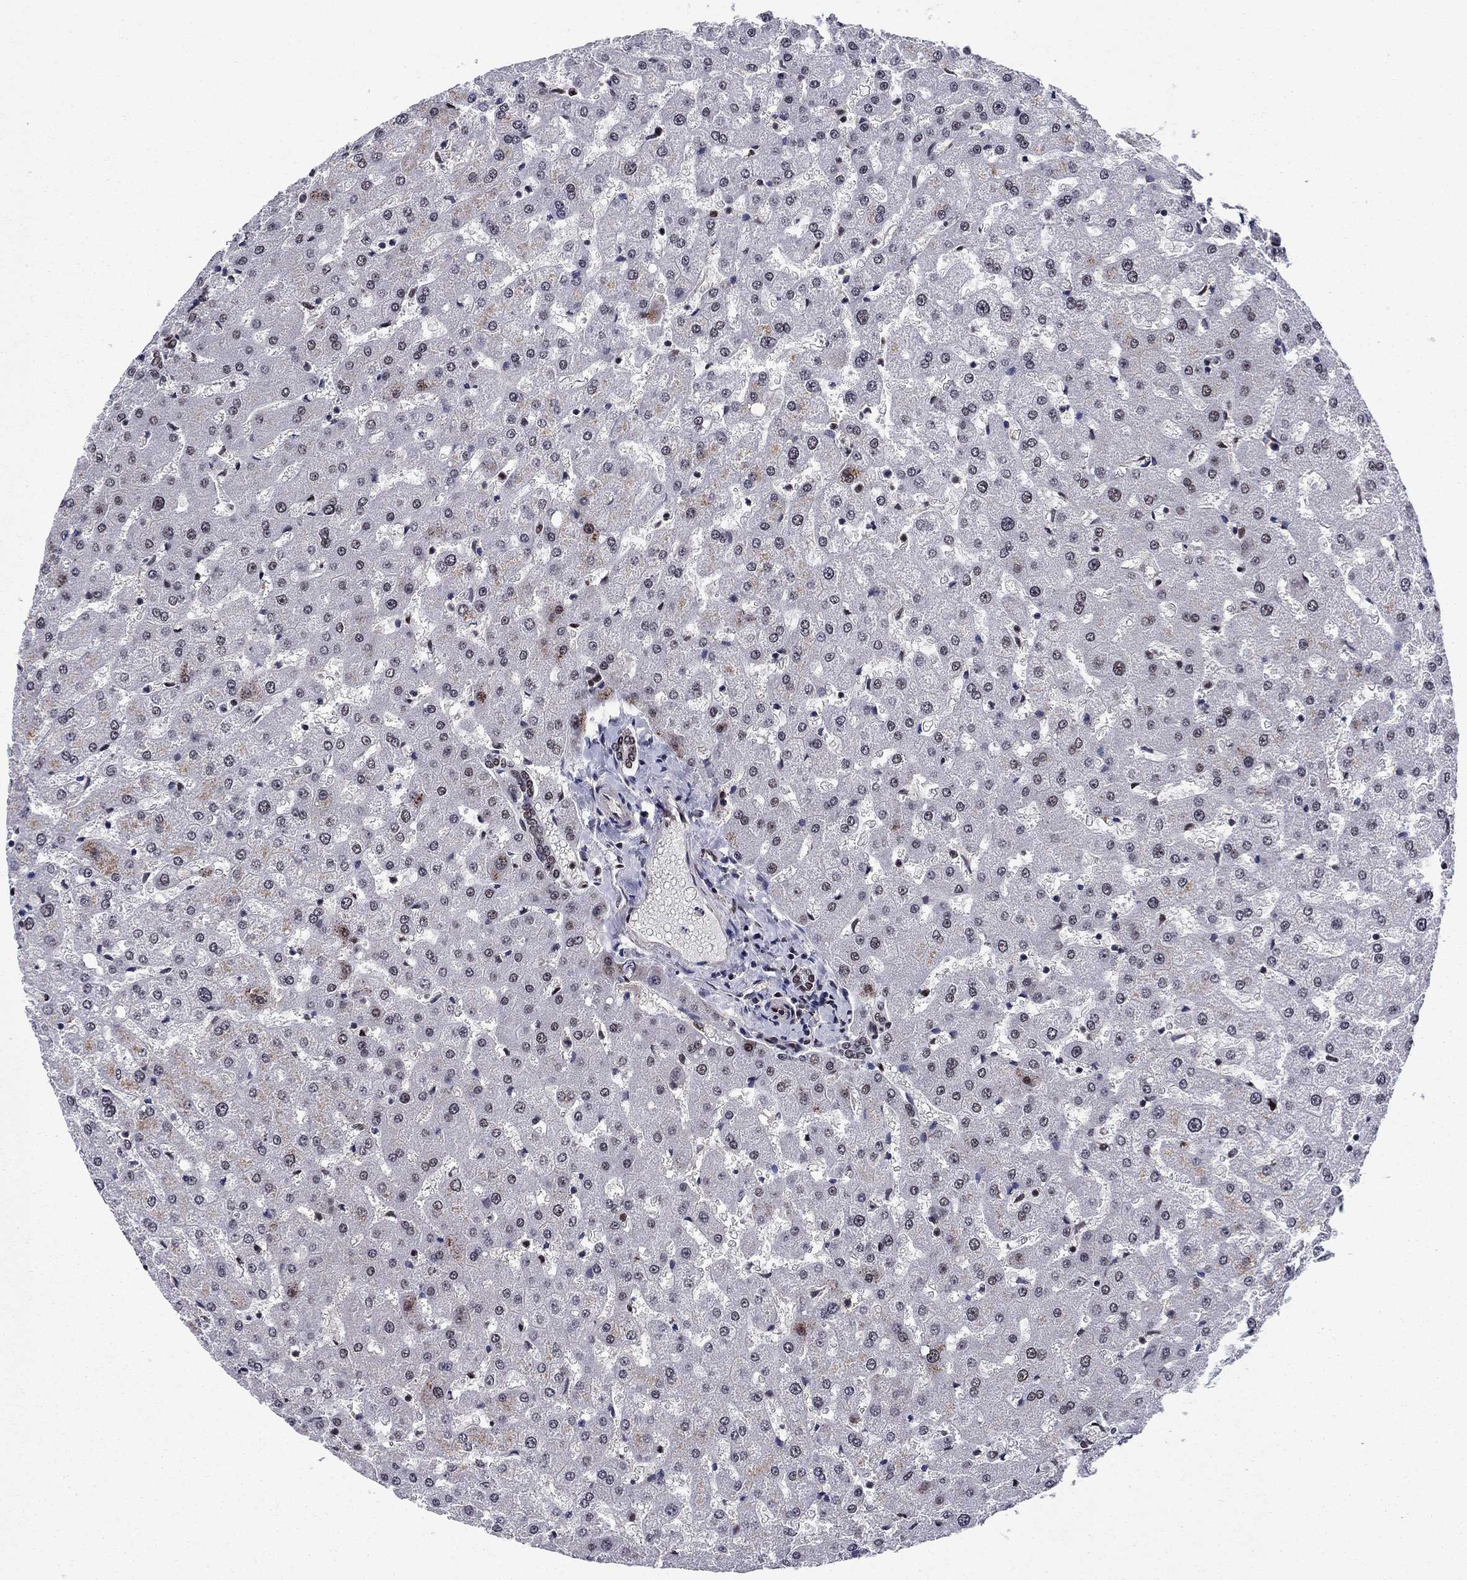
{"staining": {"intensity": "negative", "quantity": "none", "location": "none"}, "tissue": "liver", "cell_type": "Cholangiocytes", "image_type": "normal", "snomed": [{"axis": "morphology", "description": "Normal tissue, NOS"}, {"axis": "topography", "description": "Liver"}], "caption": "A high-resolution histopathology image shows immunohistochemistry staining of unremarkable liver, which reveals no significant expression in cholangiocytes.", "gene": "RPRD1B", "patient": {"sex": "female", "age": 50}}